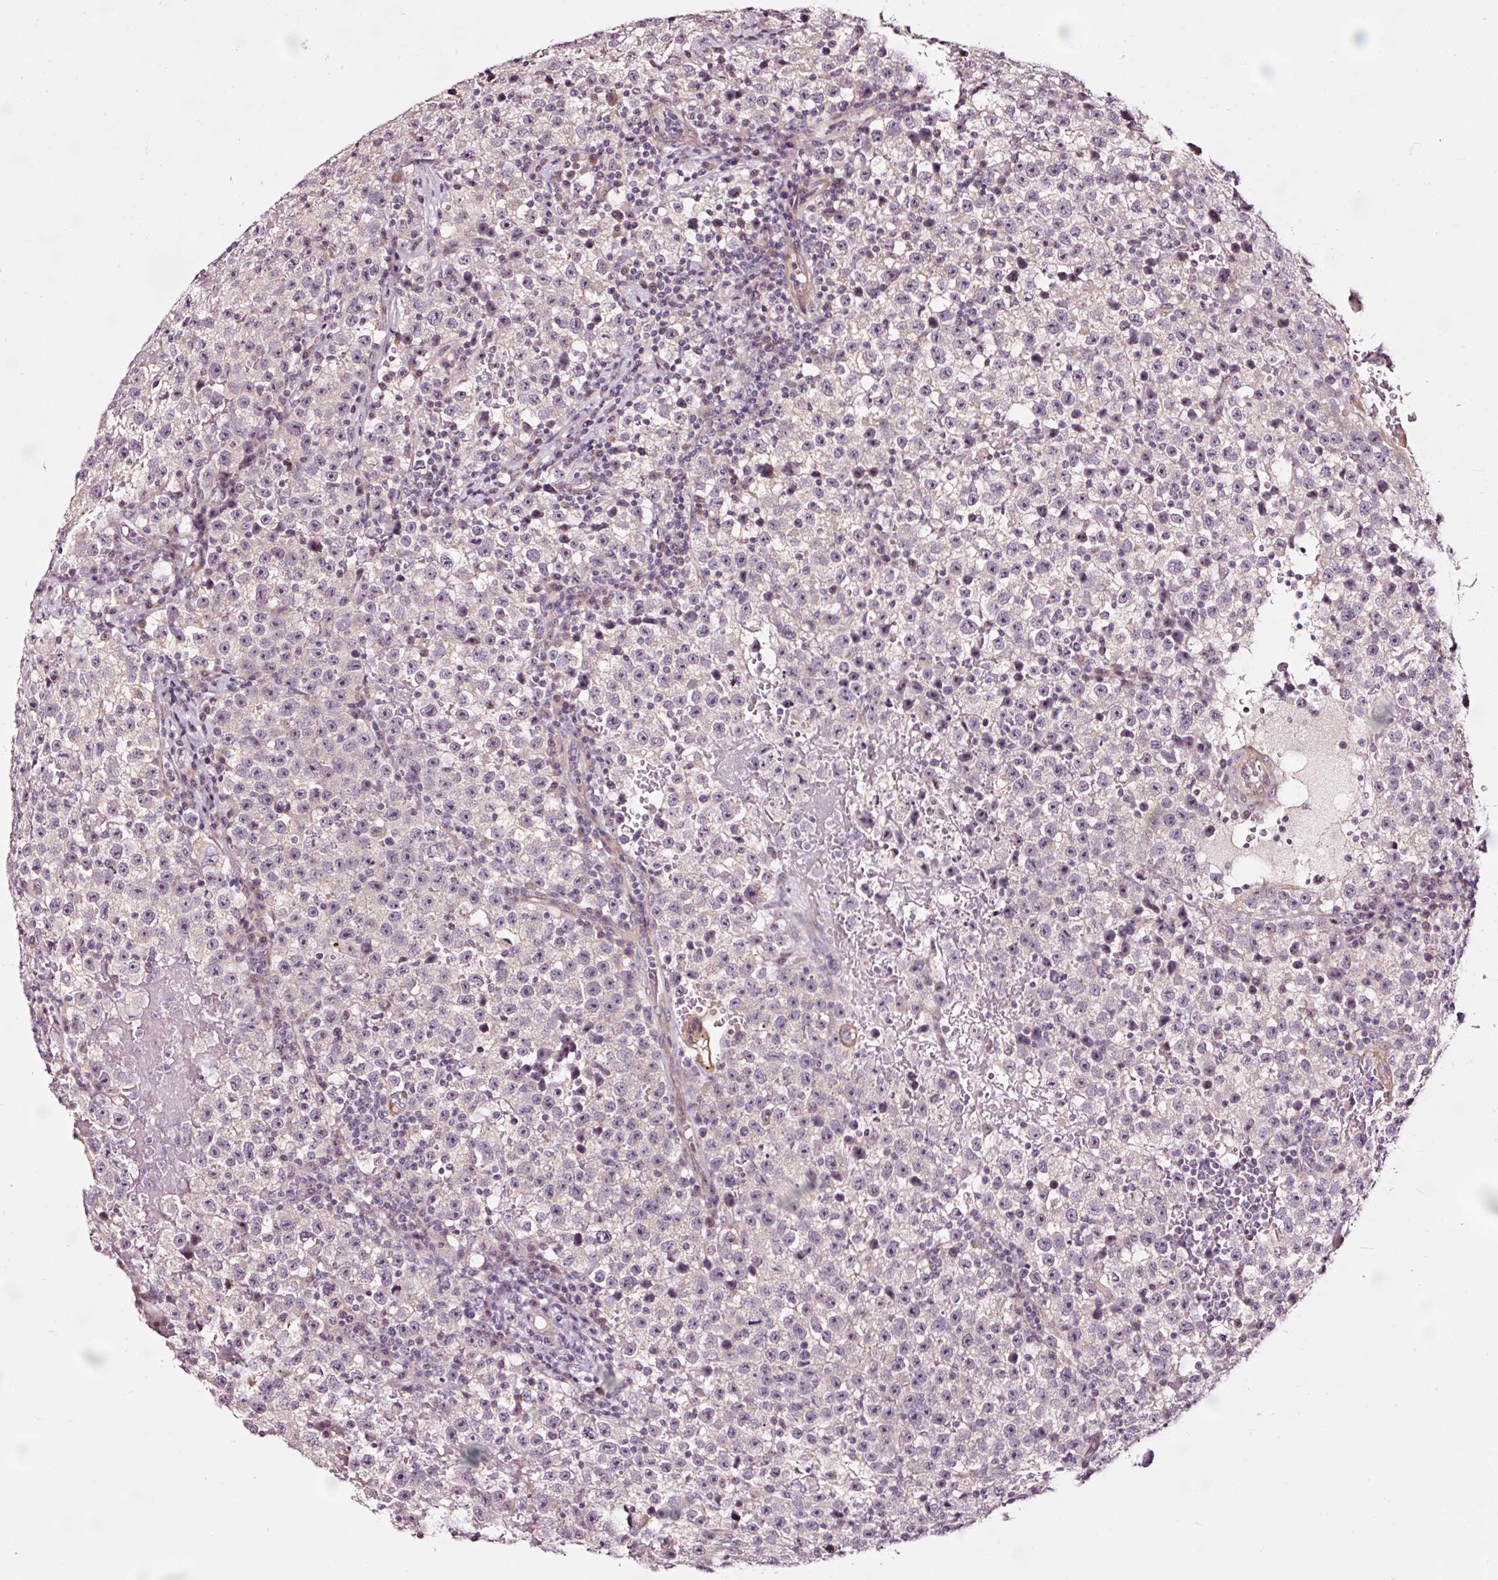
{"staining": {"intensity": "moderate", "quantity": "25%-75%", "location": "nuclear"}, "tissue": "testis cancer", "cell_type": "Tumor cells", "image_type": "cancer", "snomed": [{"axis": "morphology", "description": "Seminoma, NOS"}, {"axis": "topography", "description": "Testis"}], "caption": "DAB (3,3'-diaminobenzidine) immunohistochemical staining of testis cancer reveals moderate nuclear protein positivity in about 25%-75% of tumor cells. (brown staining indicates protein expression, while blue staining denotes nuclei).", "gene": "UTP14A", "patient": {"sex": "male", "age": 22}}